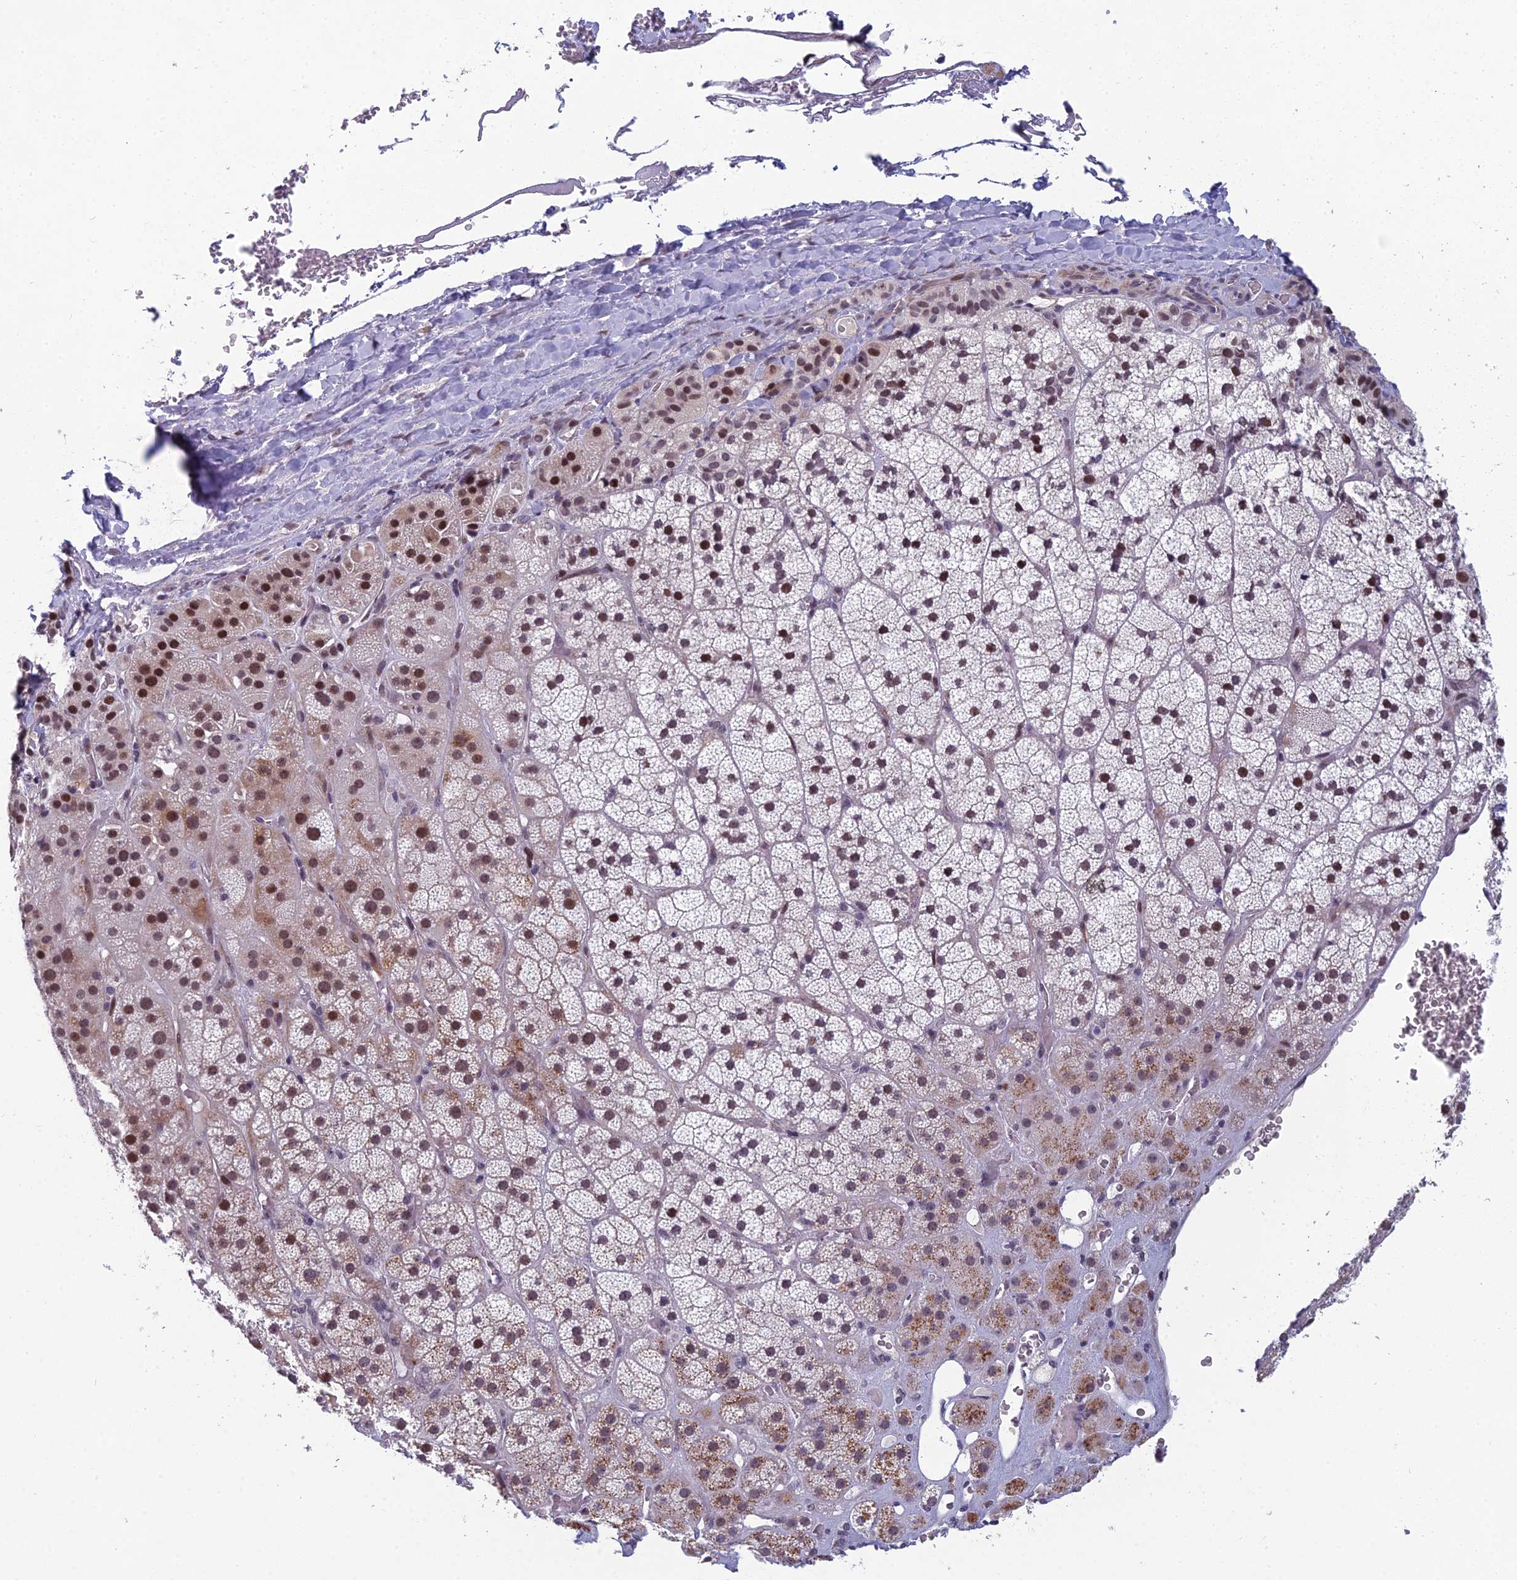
{"staining": {"intensity": "moderate", "quantity": ">75%", "location": "cytoplasmic/membranous,nuclear"}, "tissue": "adrenal gland", "cell_type": "Glandular cells", "image_type": "normal", "snomed": [{"axis": "morphology", "description": "Normal tissue, NOS"}, {"axis": "topography", "description": "Adrenal gland"}], "caption": "Approximately >75% of glandular cells in unremarkable adrenal gland show moderate cytoplasmic/membranous,nuclear protein staining as visualized by brown immunohistochemical staining.", "gene": "RGS17", "patient": {"sex": "male", "age": 57}}